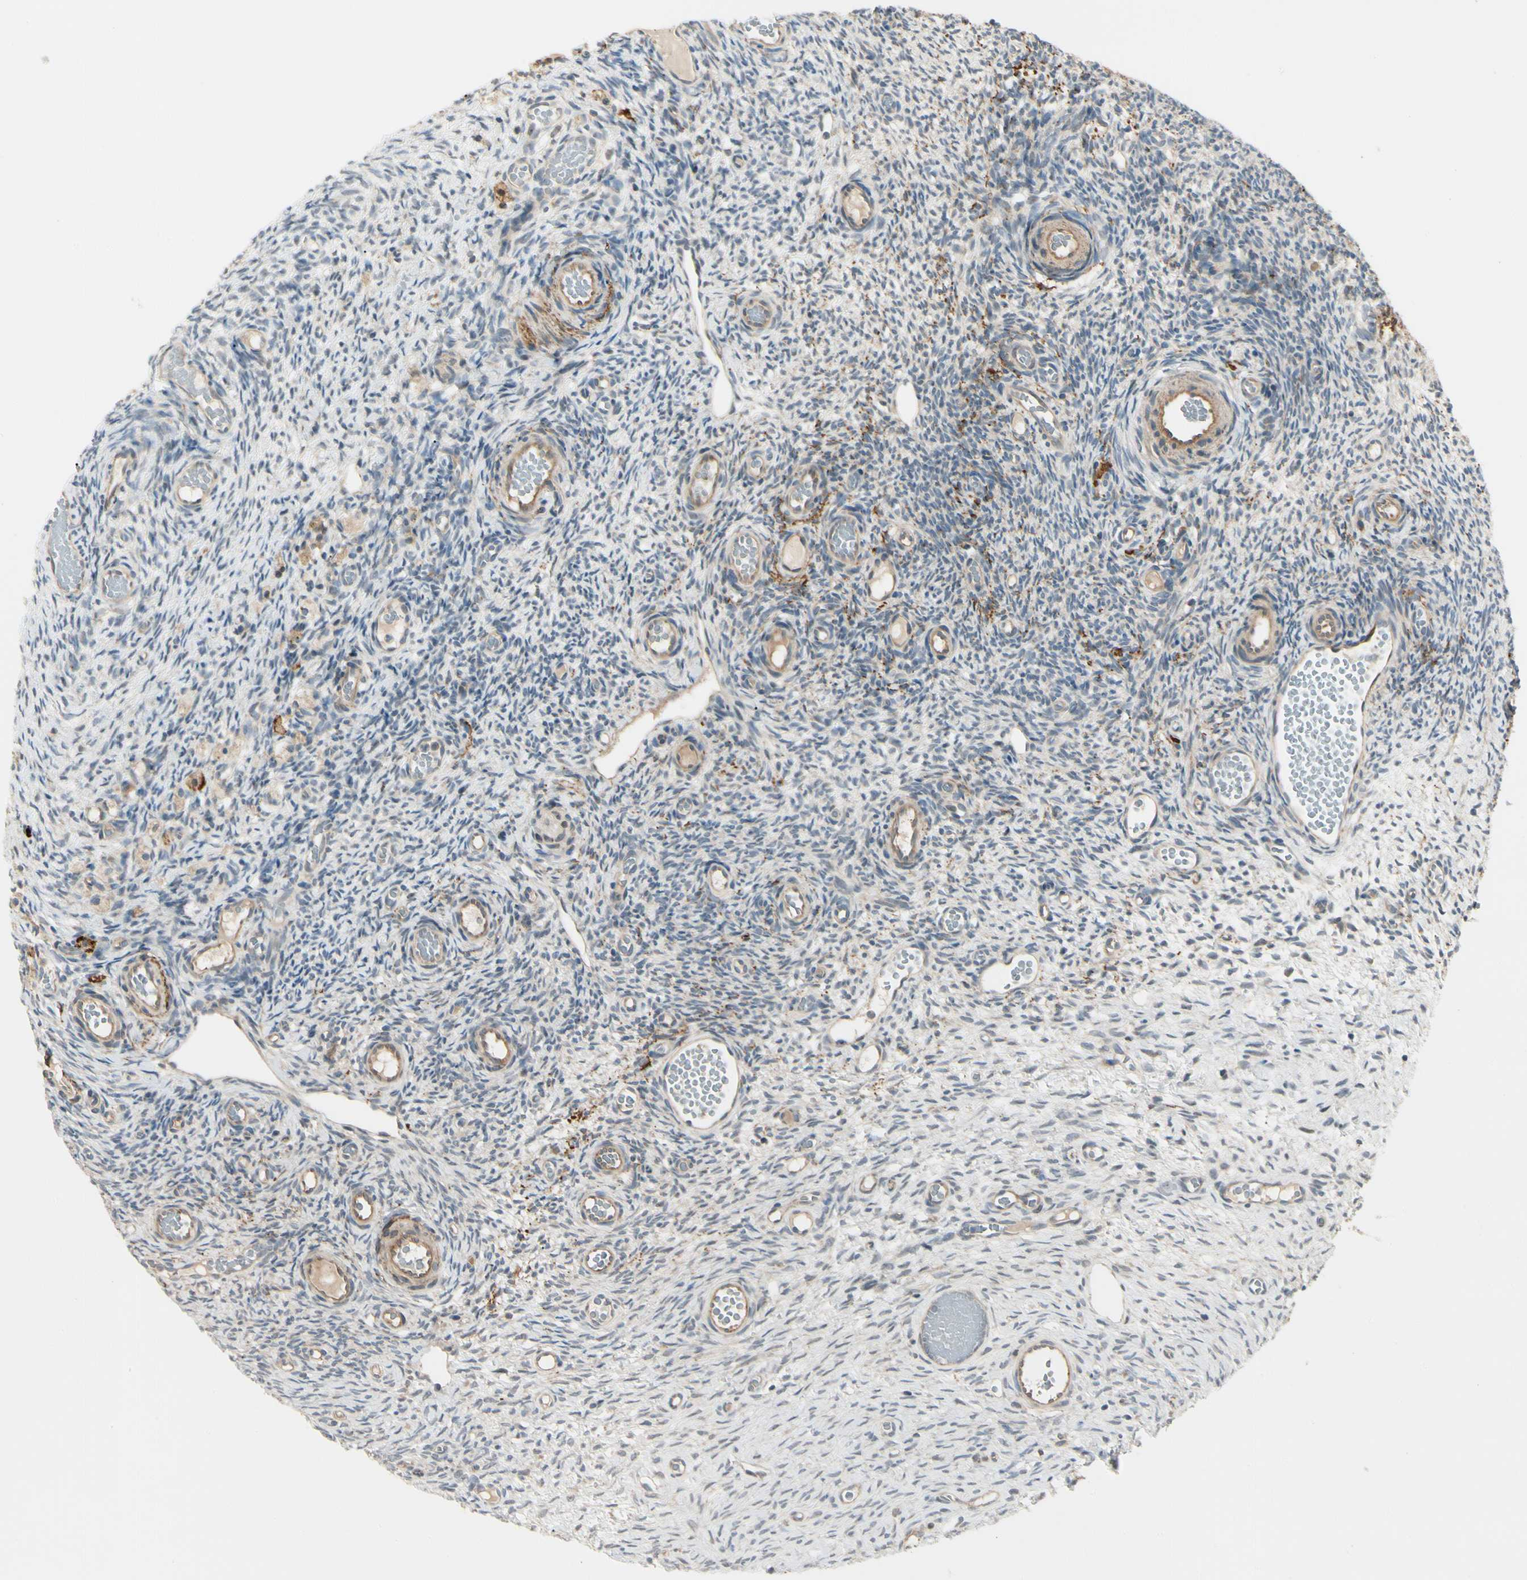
{"staining": {"intensity": "weak", "quantity": ">75%", "location": "cytoplasmic/membranous"}, "tissue": "ovary", "cell_type": "Follicle cells", "image_type": "normal", "snomed": [{"axis": "morphology", "description": "Normal tissue, NOS"}, {"axis": "topography", "description": "Ovary"}], "caption": "Protein staining of normal ovary exhibits weak cytoplasmic/membranous expression in approximately >75% of follicle cells. (IHC, brightfield microscopy, high magnification).", "gene": "F2R", "patient": {"sex": "female", "age": 35}}